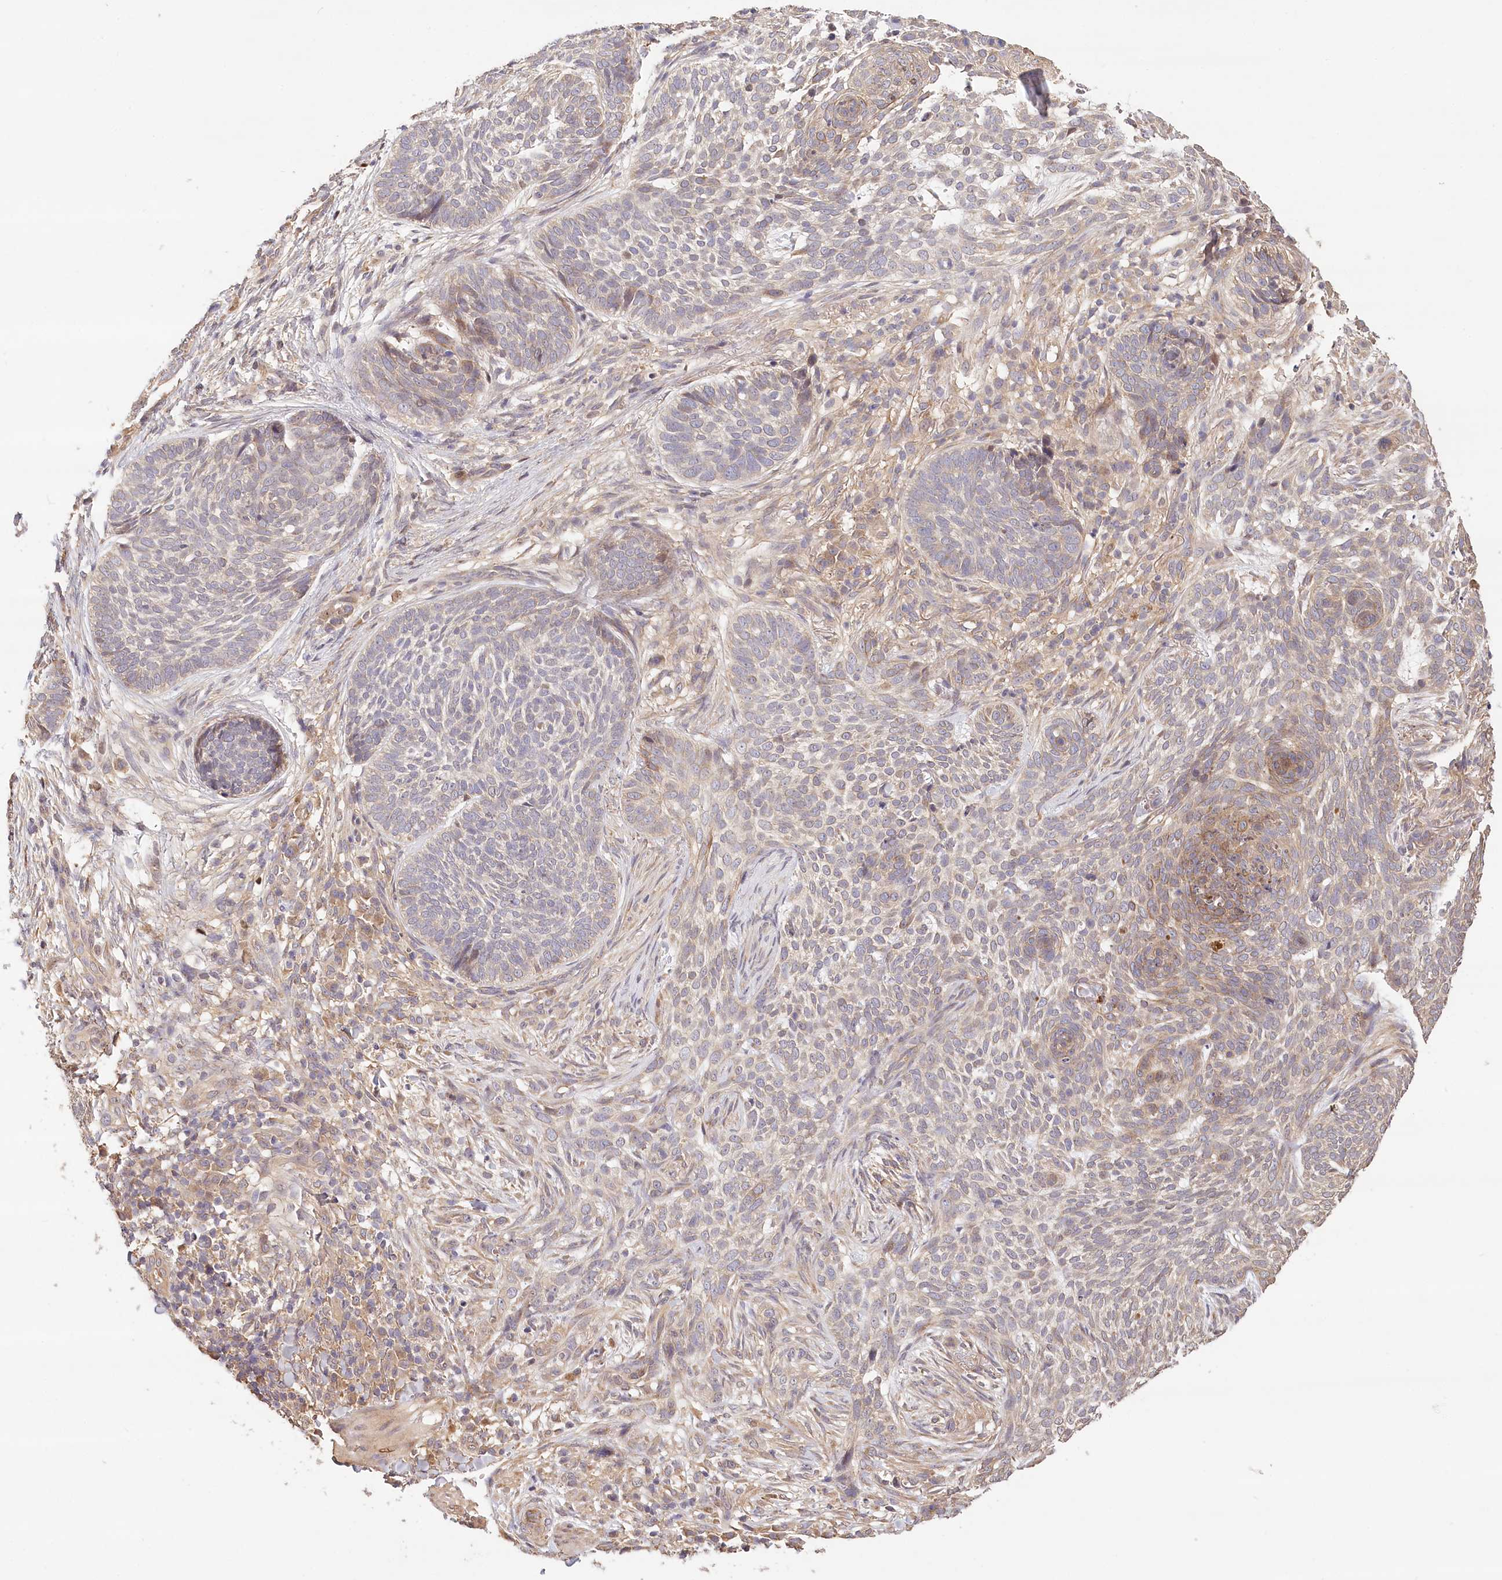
{"staining": {"intensity": "negative", "quantity": "none", "location": "none"}, "tissue": "skin cancer", "cell_type": "Tumor cells", "image_type": "cancer", "snomed": [{"axis": "morphology", "description": "Basal cell carcinoma"}, {"axis": "topography", "description": "Skin"}], "caption": "High power microscopy histopathology image of an IHC micrograph of skin cancer (basal cell carcinoma), revealing no significant staining in tumor cells. (DAB (3,3'-diaminobenzidine) immunohistochemistry (IHC) with hematoxylin counter stain).", "gene": "LSS", "patient": {"sex": "female", "age": 64}}